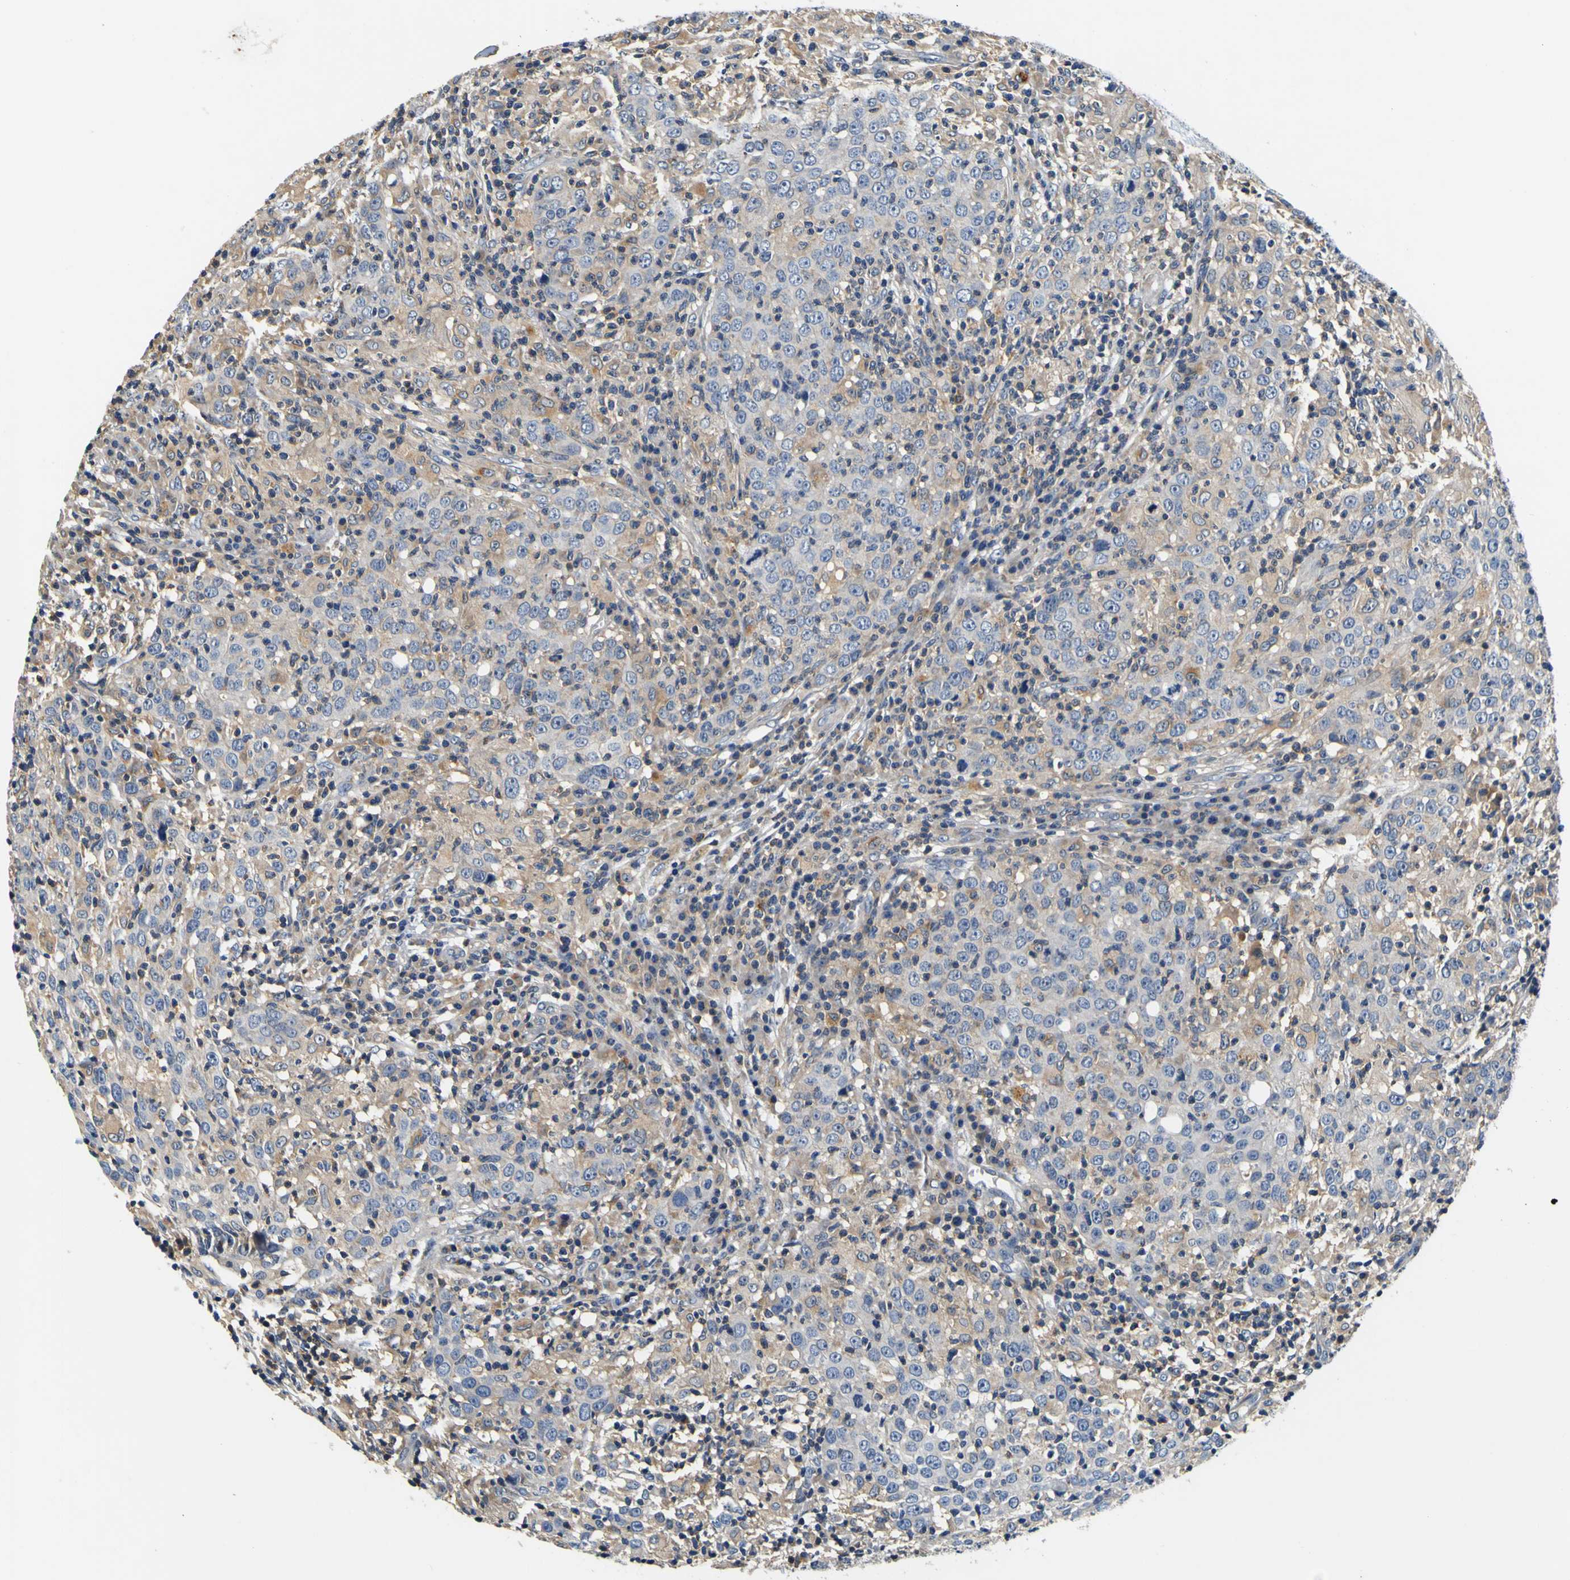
{"staining": {"intensity": "weak", "quantity": "25%-75%", "location": "cytoplasmic/membranous"}, "tissue": "head and neck cancer", "cell_type": "Tumor cells", "image_type": "cancer", "snomed": [{"axis": "morphology", "description": "Adenocarcinoma, NOS"}, {"axis": "topography", "description": "Salivary gland"}, {"axis": "topography", "description": "Head-Neck"}], "caption": "Approximately 25%-75% of tumor cells in head and neck adenocarcinoma reveal weak cytoplasmic/membranous protein positivity as visualized by brown immunohistochemical staining.", "gene": "TNIK", "patient": {"sex": "female", "age": 65}}